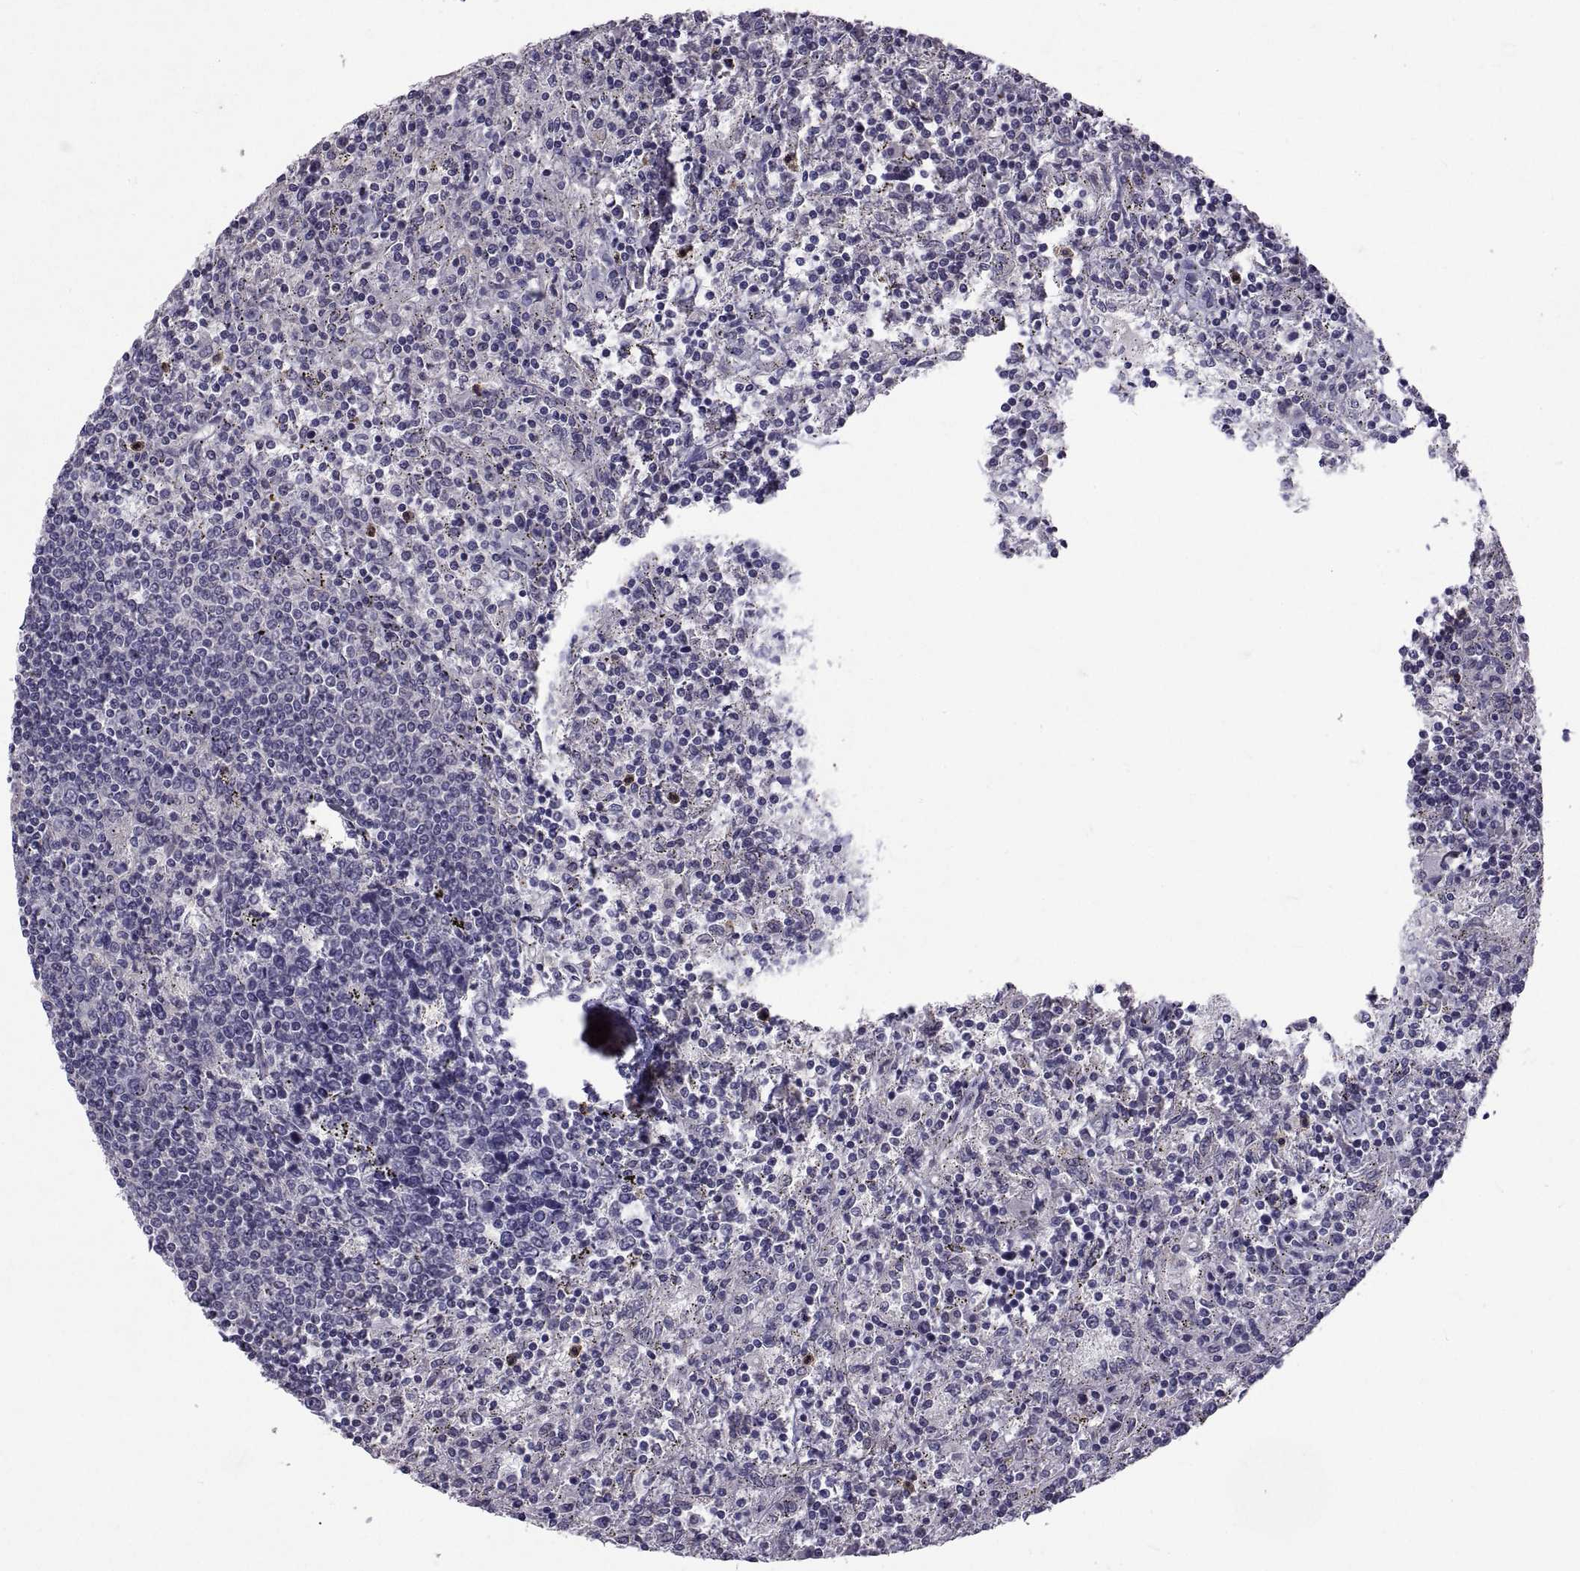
{"staining": {"intensity": "negative", "quantity": "none", "location": "none"}, "tissue": "lymphoma", "cell_type": "Tumor cells", "image_type": "cancer", "snomed": [{"axis": "morphology", "description": "Malignant lymphoma, non-Hodgkin's type, Low grade"}, {"axis": "topography", "description": "Spleen"}], "caption": "This is an immunohistochemistry (IHC) image of malignant lymphoma, non-Hodgkin's type (low-grade). There is no staining in tumor cells.", "gene": "NPTX2", "patient": {"sex": "male", "age": 62}}